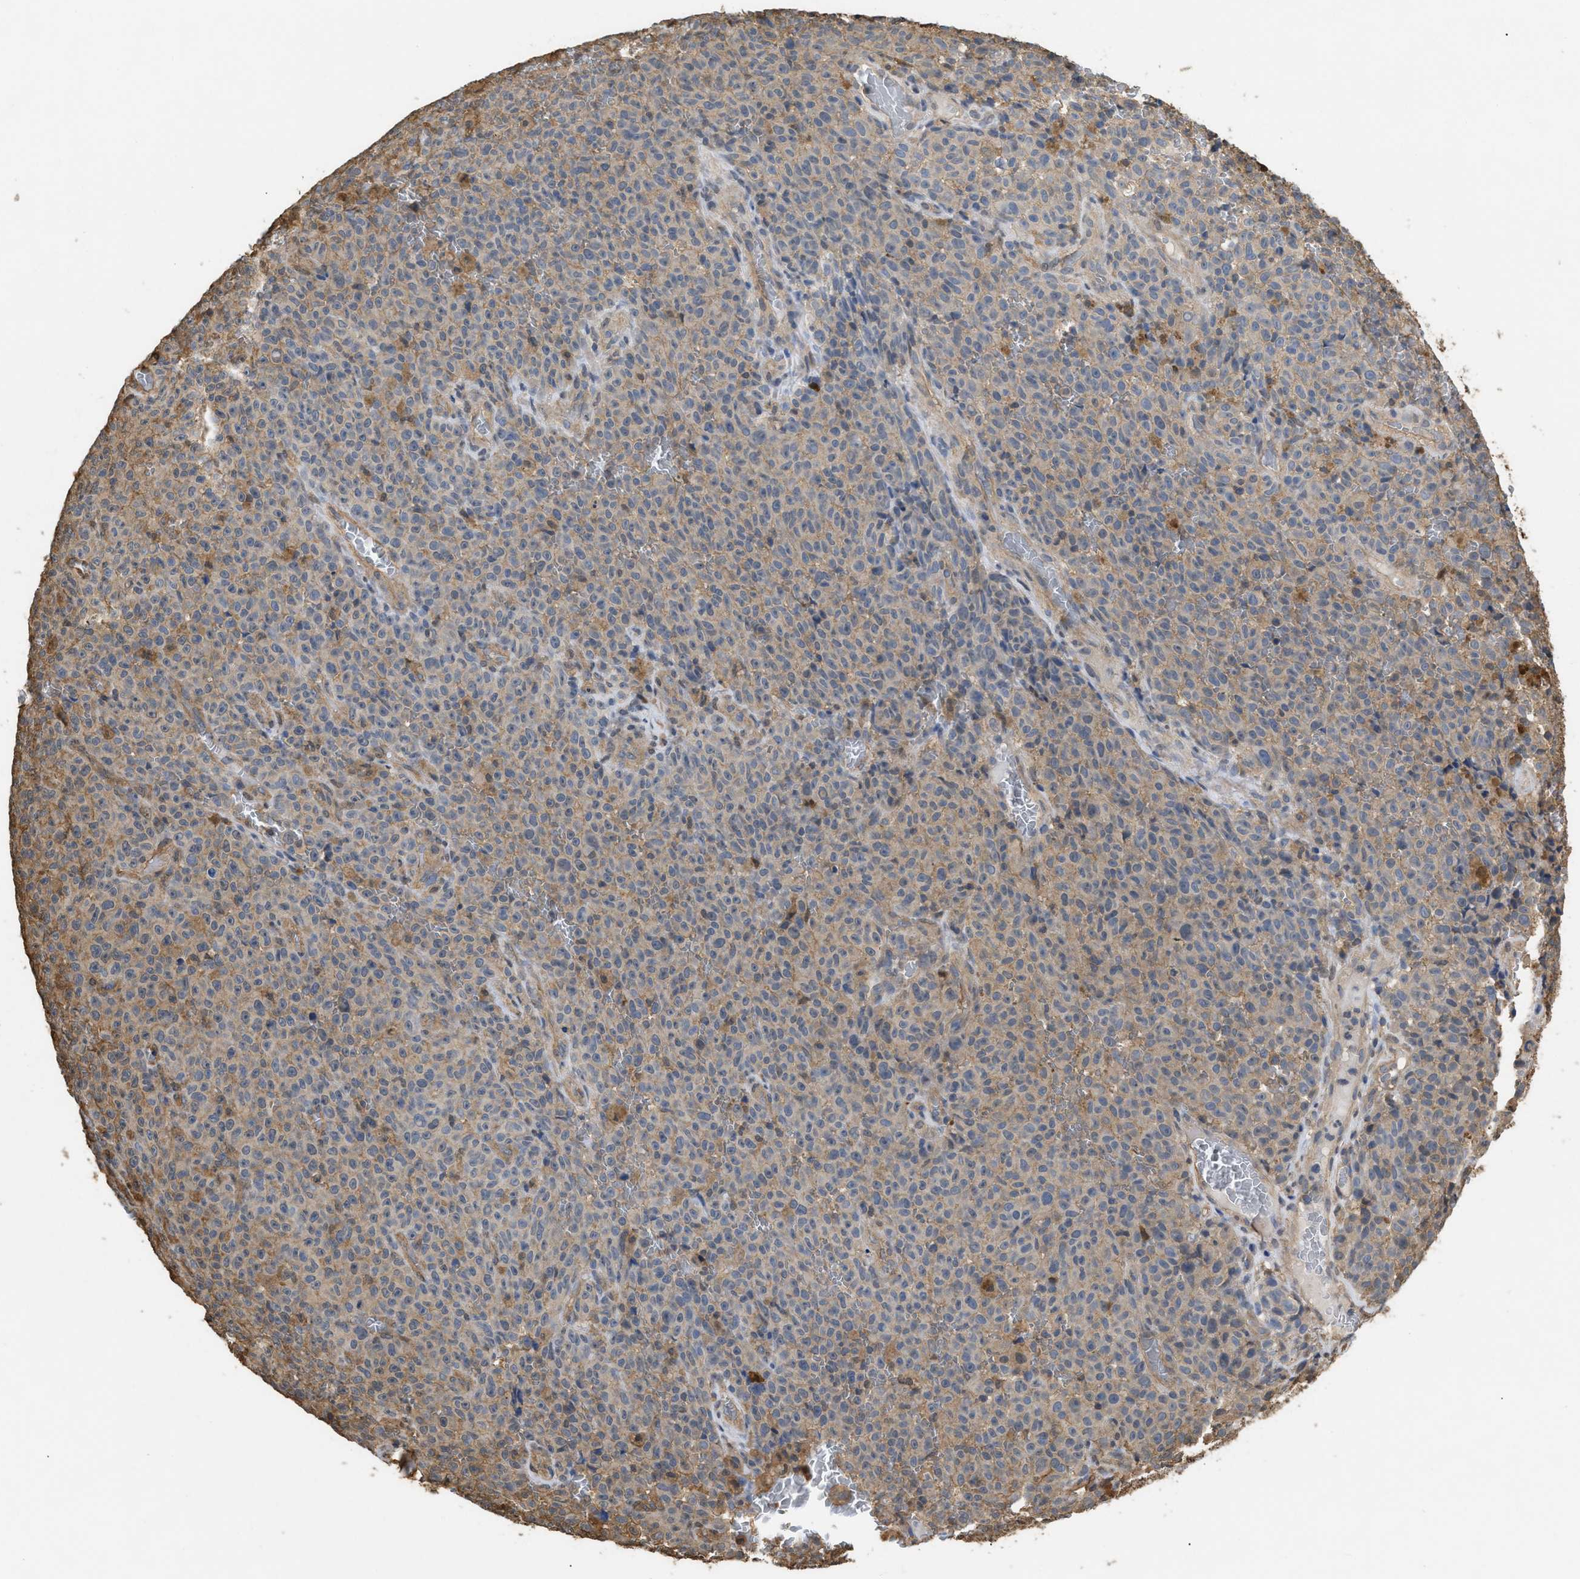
{"staining": {"intensity": "weak", "quantity": "25%-75%", "location": "cytoplasmic/membranous"}, "tissue": "melanoma", "cell_type": "Tumor cells", "image_type": "cancer", "snomed": [{"axis": "morphology", "description": "Malignant melanoma, NOS"}, {"axis": "topography", "description": "Skin"}], "caption": "This histopathology image shows malignant melanoma stained with immunohistochemistry (IHC) to label a protein in brown. The cytoplasmic/membranous of tumor cells show weak positivity for the protein. Nuclei are counter-stained blue.", "gene": "CALM1", "patient": {"sex": "female", "age": 82}}